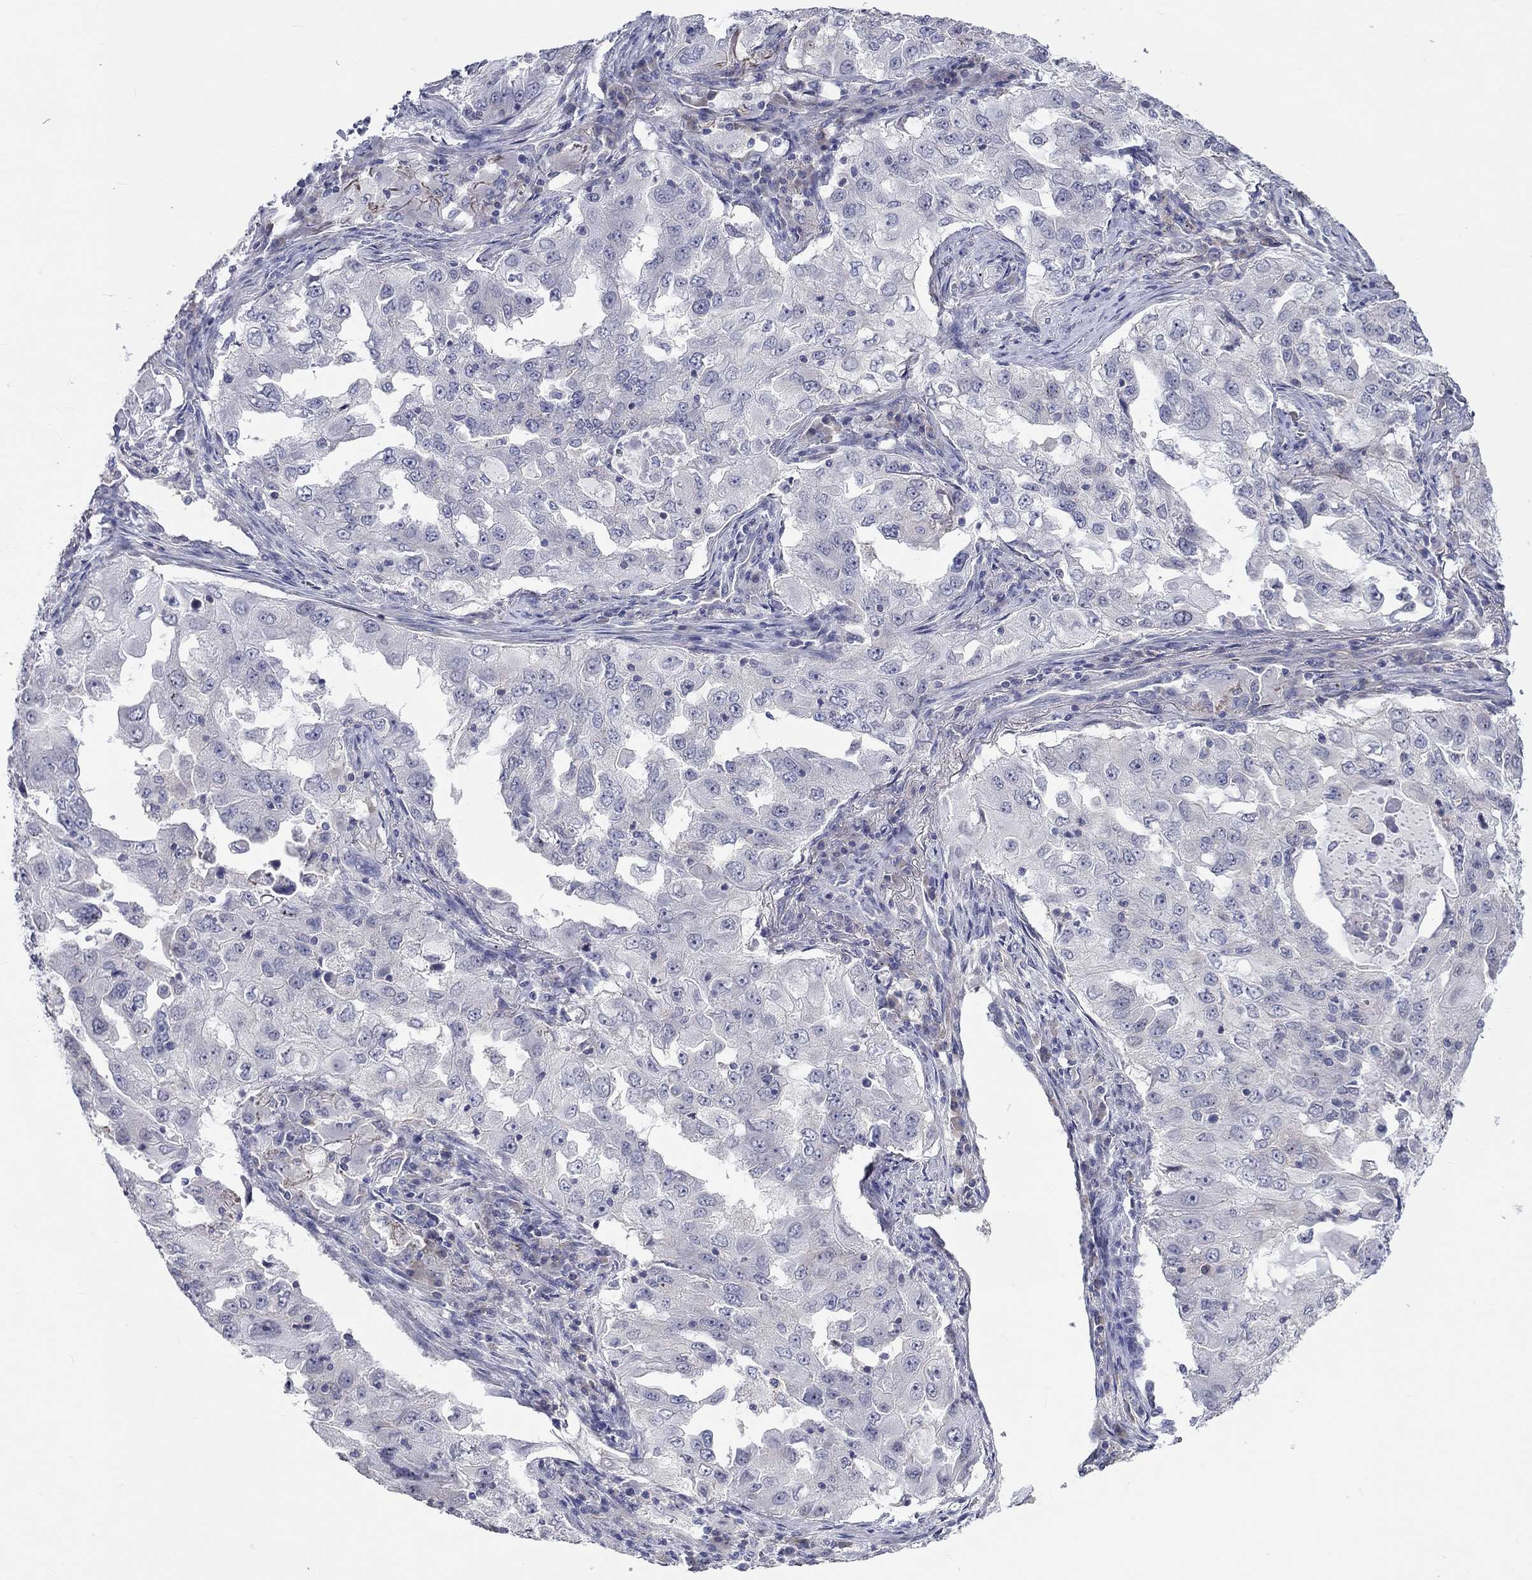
{"staining": {"intensity": "negative", "quantity": "none", "location": "none"}, "tissue": "lung cancer", "cell_type": "Tumor cells", "image_type": "cancer", "snomed": [{"axis": "morphology", "description": "Adenocarcinoma, NOS"}, {"axis": "topography", "description": "Lung"}], "caption": "Immunohistochemistry (IHC) photomicrograph of lung cancer (adenocarcinoma) stained for a protein (brown), which reveals no staining in tumor cells.", "gene": "PCDHGA10", "patient": {"sex": "female", "age": 61}}